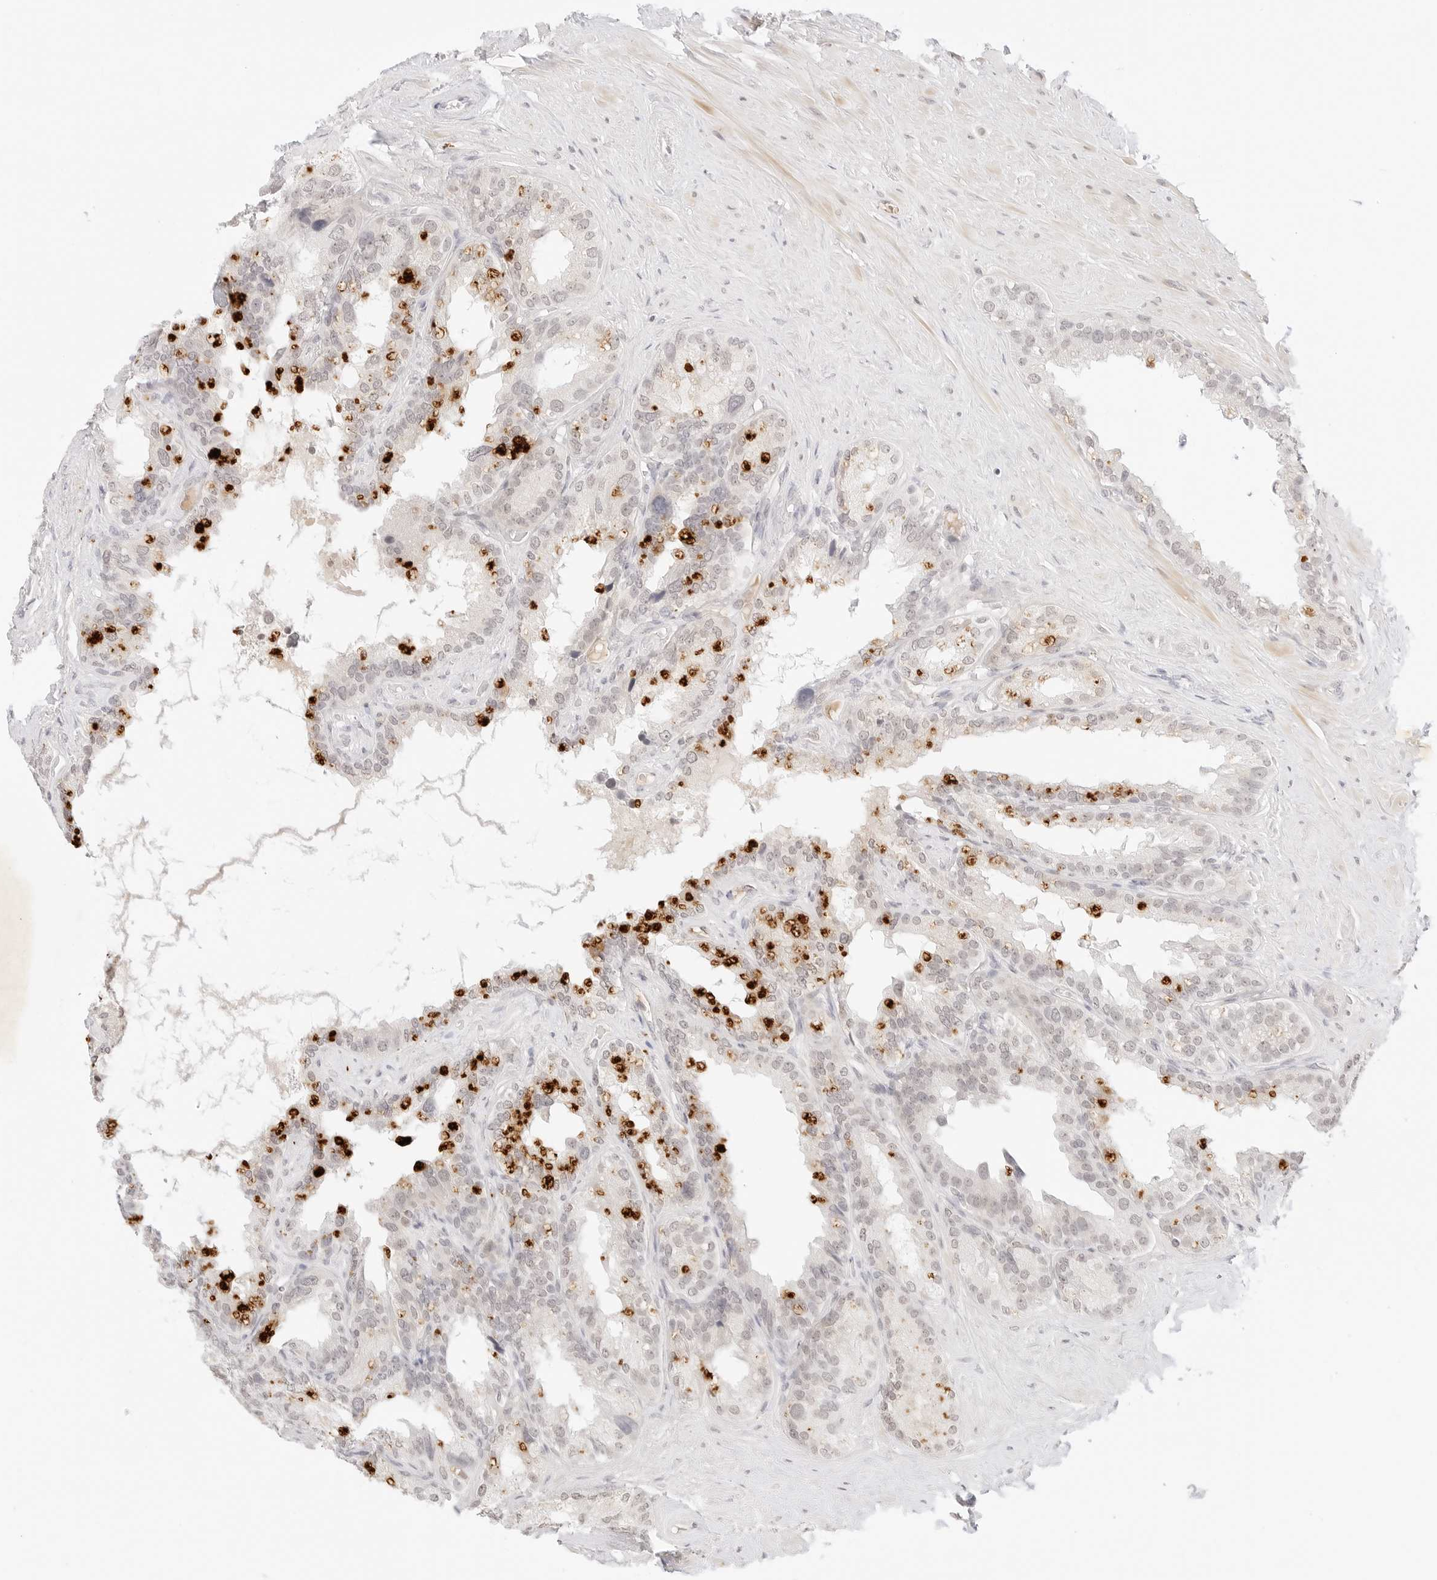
{"staining": {"intensity": "negative", "quantity": "none", "location": "none"}, "tissue": "seminal vesicle", "cell_type": "Glandular cells", "image_type": "normal", "snomed": [{"axis": "morphology", "description": "Normal tissue, NOS"}, {"axis": "topography", "description": "Seminal veicle"}], "caption": "DAB (3,3'-diaminobenzidine) immunohistochemical staining of benign human seminal vesicle displays no significant staining in glandular cells. (Immunohistochemistry (ihc), brightfield microscopy, high magnification).", "gene": "XKR4", "patient": {"sex": "male", "age": 80}}